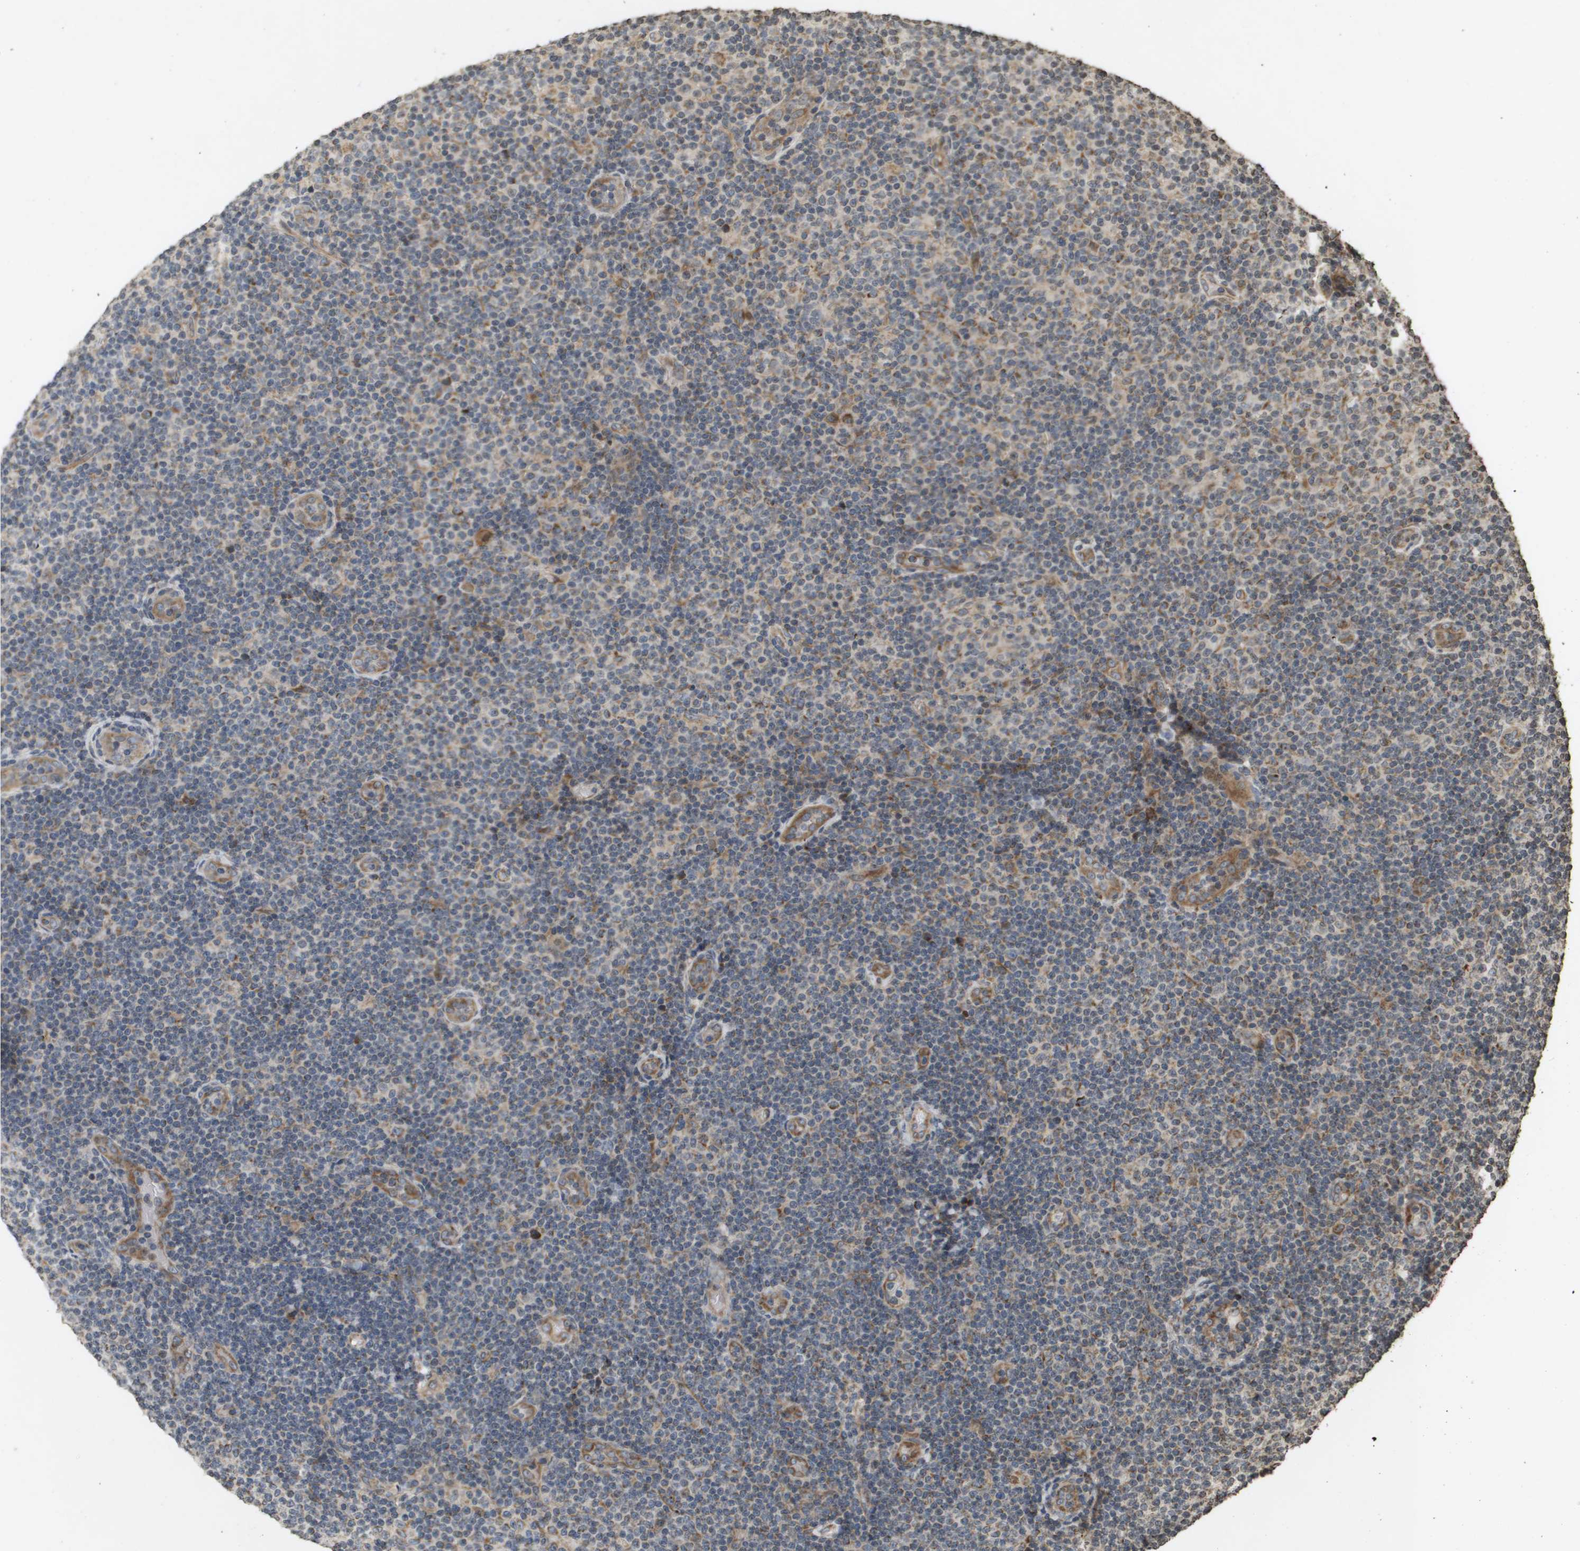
{"staining": {"intensity": "moderate", "quantity": "<25%", "location": "cytoplasmic/membranous"}, "tissue": "lymphoma", "cell_type": "Tumor cells", "image_type": "cancer", "snomed": [{"axis": "morphology", "description": "Malignant lymphoma, non-Hodgkin's type, Low grade"}, {"axis": "topography", "description": "Lymph node"}], "caption": "Brown immunohistochemical staining in human malignant lymphoma, non-Hodgkin's type (low-grade) shows moderate cytoplasmic/membranous positivity in approximately <25% of tumor cells.", "gene": "RAB21", "patient": {"sex": "male", "age": 83}}